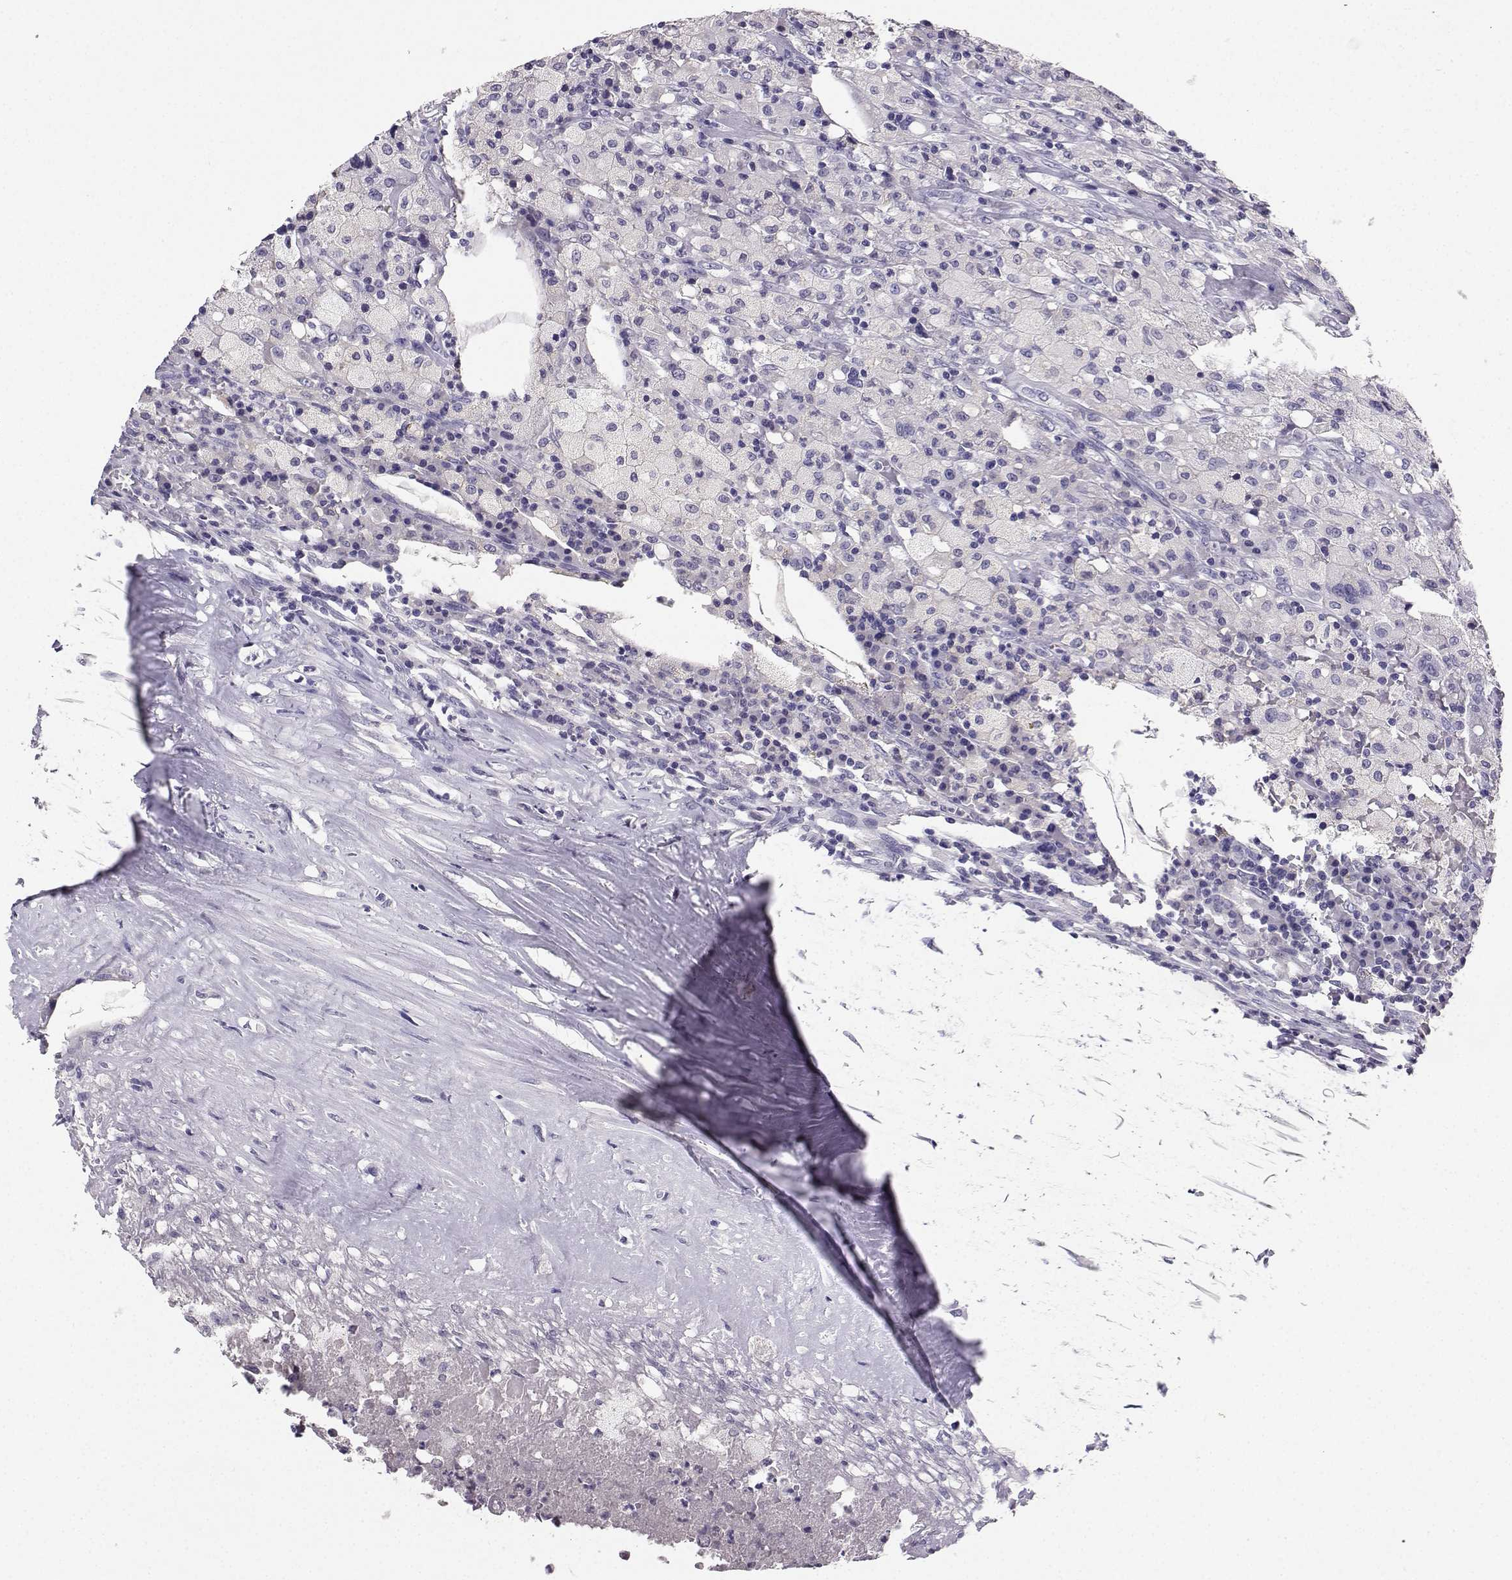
{"staining": {"intensity": "negative", "quantity": "none", "location": "none"}, "tissue": "testis cancer", "cell_type": "Tumor cells", "image_type": "cancer", "snomed": [{"axis": "morphology", "description": "Necrosis, NOS"}, {"axis": "morphology", "description": "Carcinoma, Embryonal, NOS"}, {"axis": "topography", "description": "Testis"}], "caption": "Testis embryonal carcinoma was stained to show a protein in brown. There is no significant positivity in tumor cells.", "gene": "SPAG11B", "patient": {"sex": "male", "age": 19}}